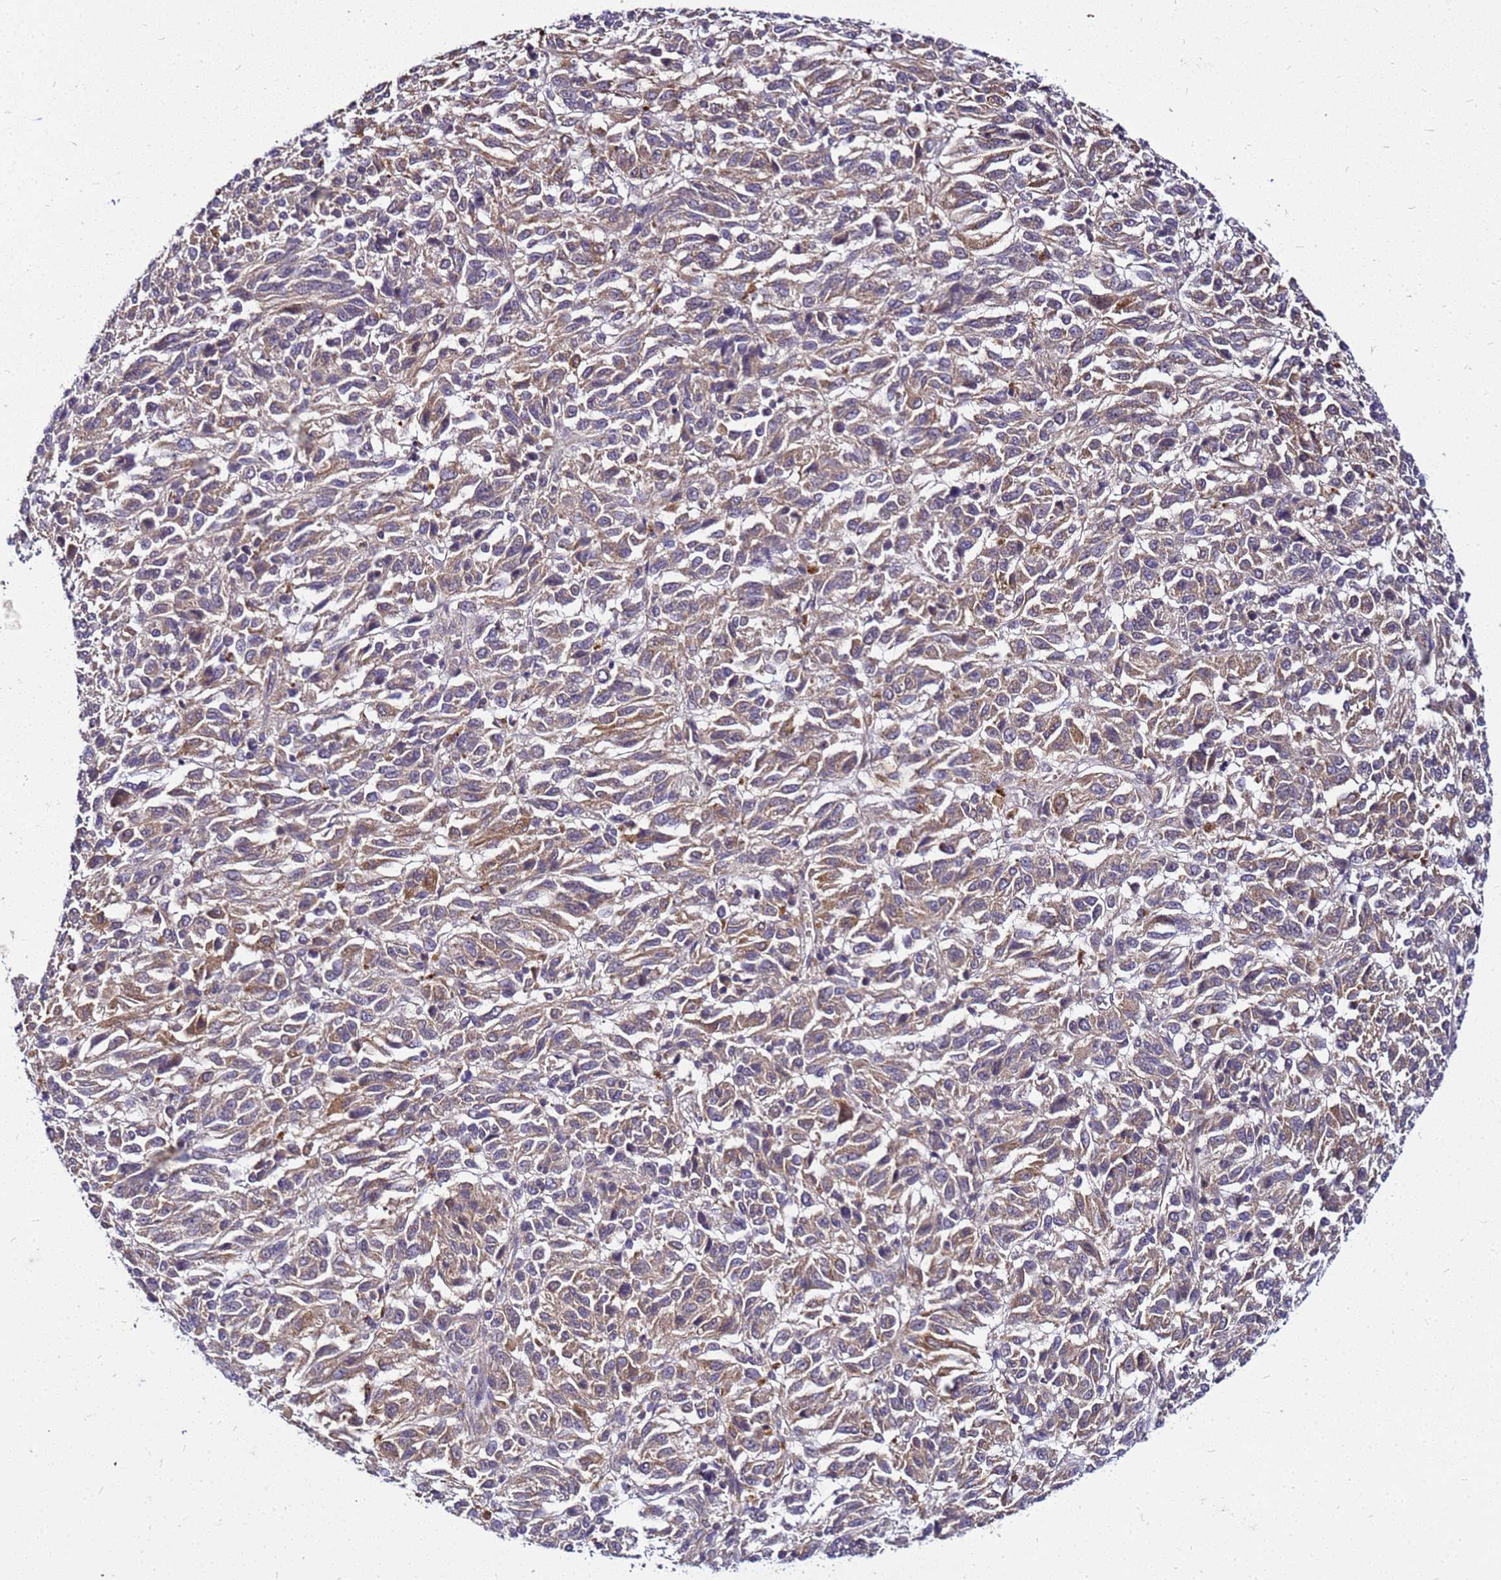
{"staining": {"intensity": "weak", "quantity": ">75%", "location": "cytoplasmic/membranous"}, "tissue": "melanoma", "cell_type": "Tumor cells", "image_type": "cancer", "snomed": [{"axis": "morphology", "description": "Malignant melanoma, Metastatic site"}, {"axis": "topography", "description": "Lung"}], "caption": "Malignant melanoma (metastatic site) was stained to show a protein in brown. There is low levels of weak cytoplasmic/membranous positivity in approximately >75% of tumor cells. Nuclei are stained in blue.", "gene": "SAT1", "patient": {"sex": "male", "age": 64}}